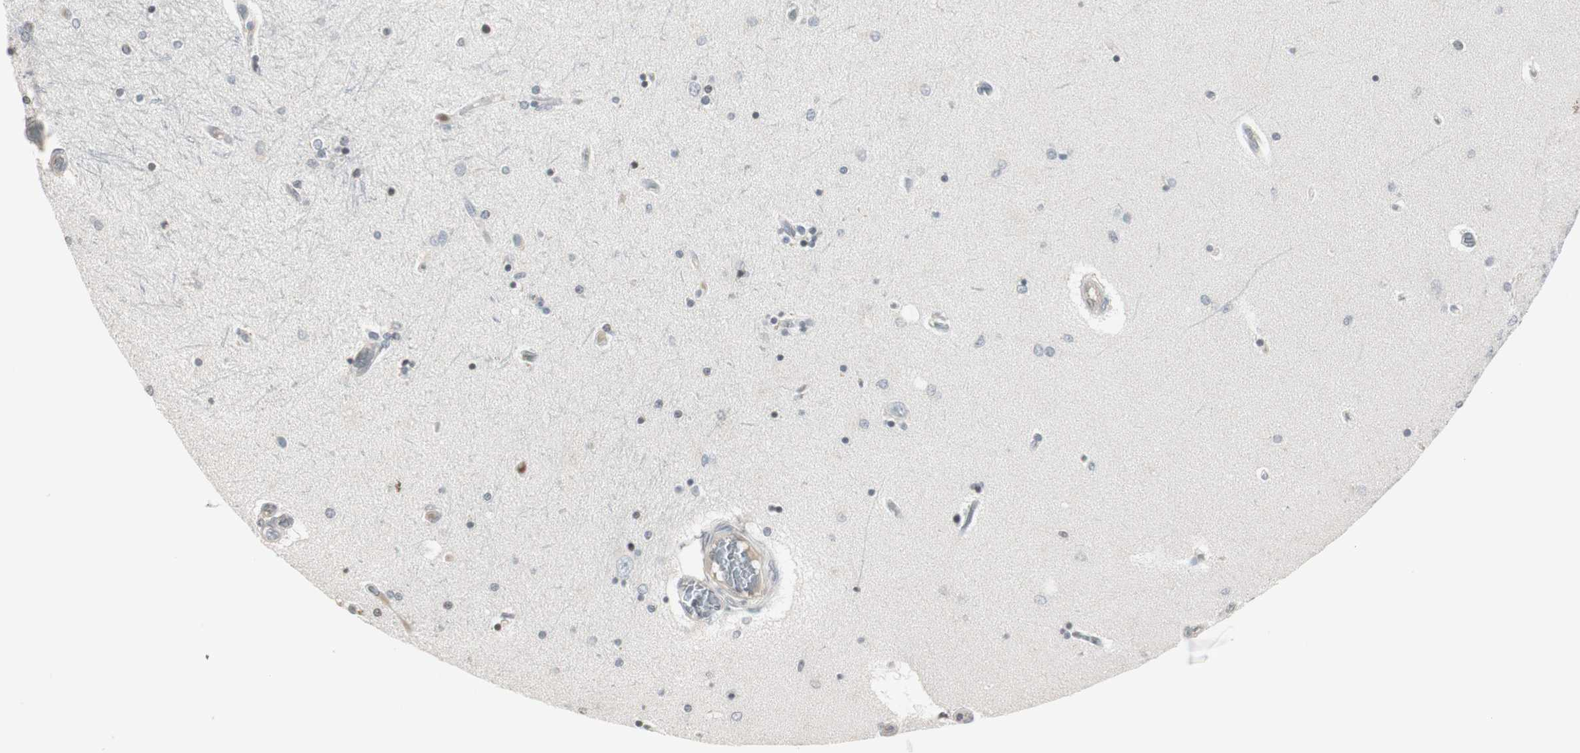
{"staining": {"intensity": "negative", "quantity": "none", "location": "none"}, "tissue": "hippocampus", "cell_type": "Glial cells", "image_type": "normal", "snomed": [{"axis": "morphology", "description": "Normal tissue, NOS"}, {"axis": "topography", "description": "Hippocampus"}], "caption": "Hippocampus stained for a protein using immunohistochemistry (IHC) demonstrates no positivity glial cells.", "gene": "ARHGEF1", "patient": {"sex": "female", "age": 54}}